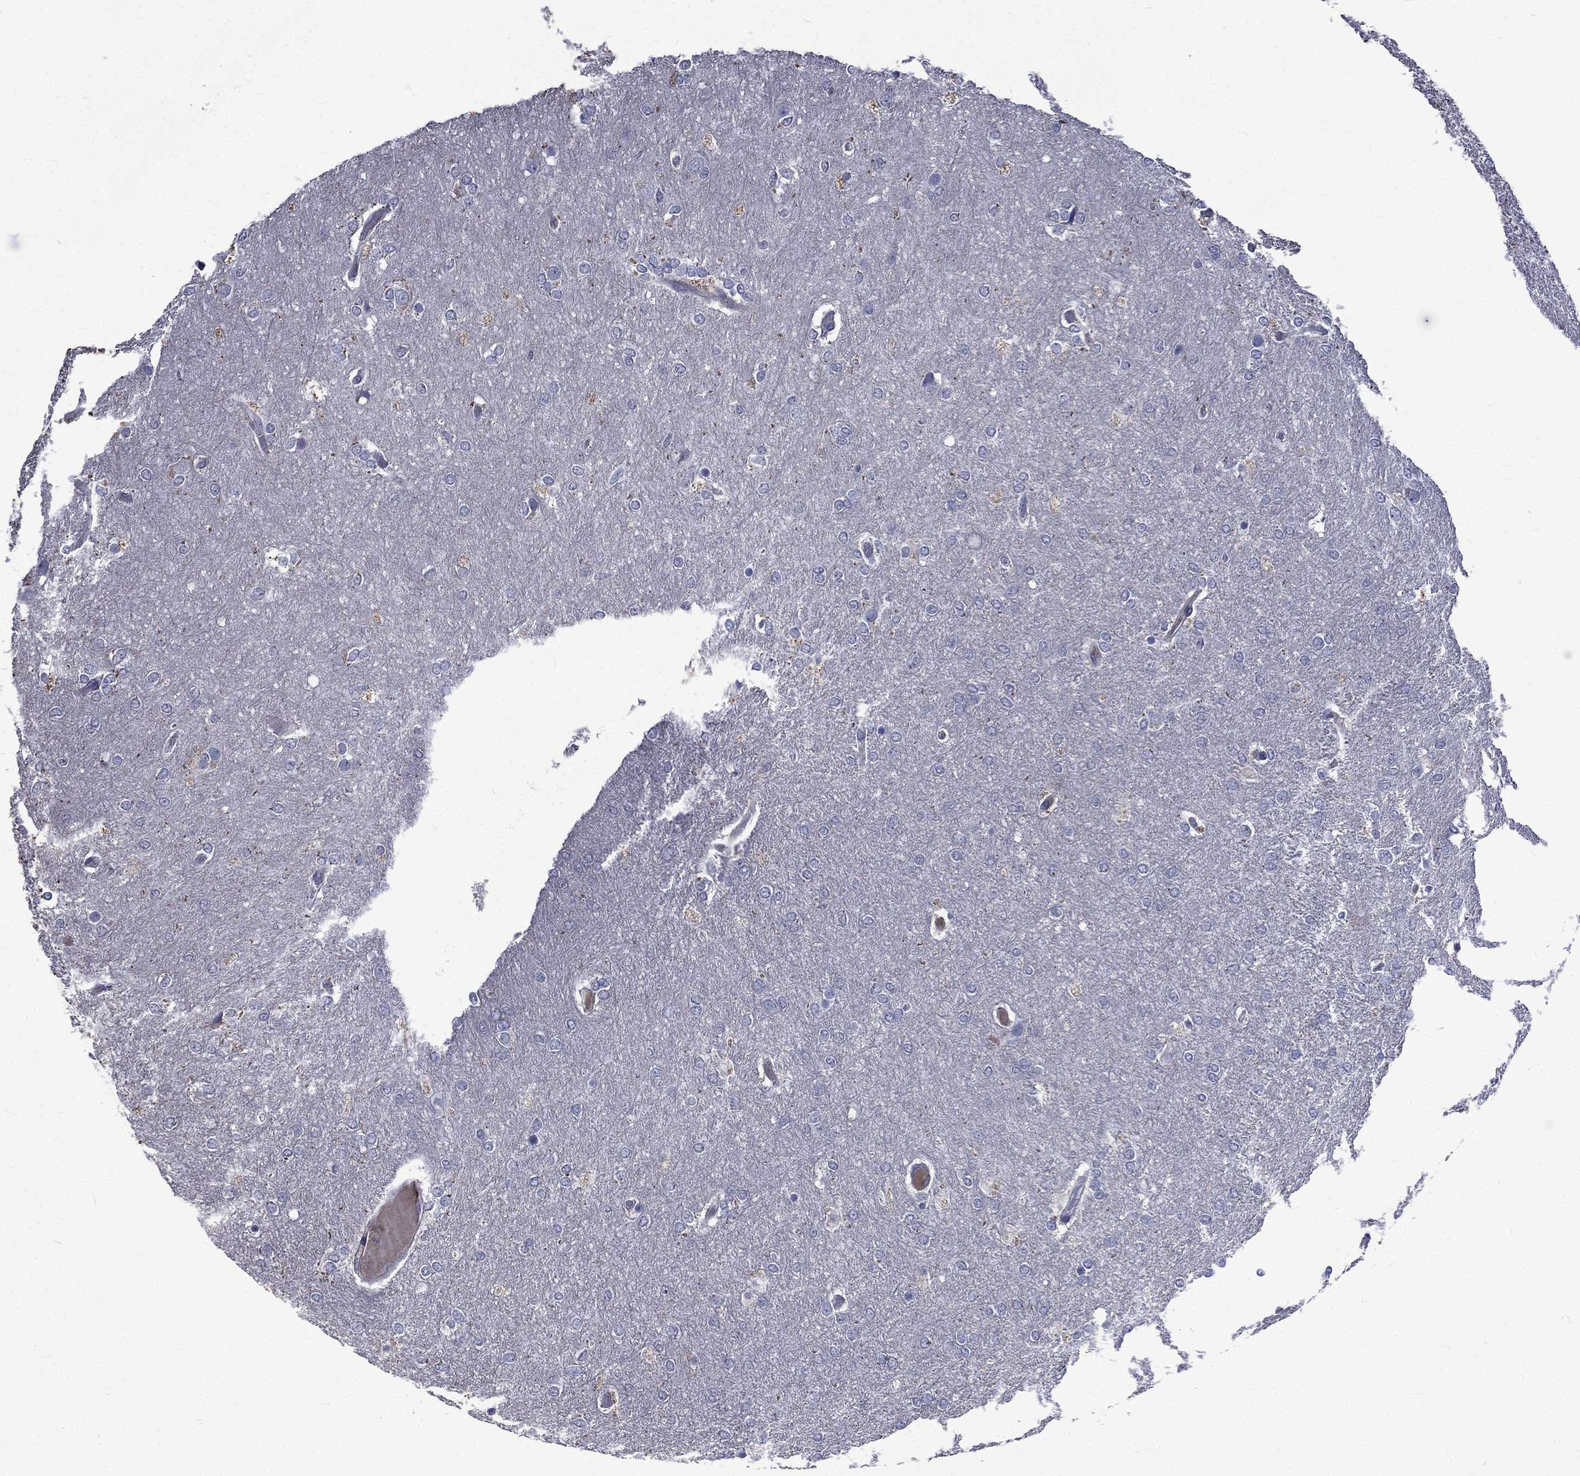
{"staining": {"intensity": "negative", "quantity": "none", "location": "none"}, "tissue": "glioma", "cell_type": "Tumor cells", "image_type": "cancer", "snomed": [{"axis": "morphology", "description": "Glioma, malignant, High grade"}, {"axis": "topography", "description": "Brain"}], "caption": "This micrograph is of malignant glioma (high-grade) stained with immunohistochemistry to label a protein in brown with the nuclei are counter-stained blue. There is no positivity in tumor cells.", "gene": "CA12", "patient": {"sex": "female", "age": 61}}